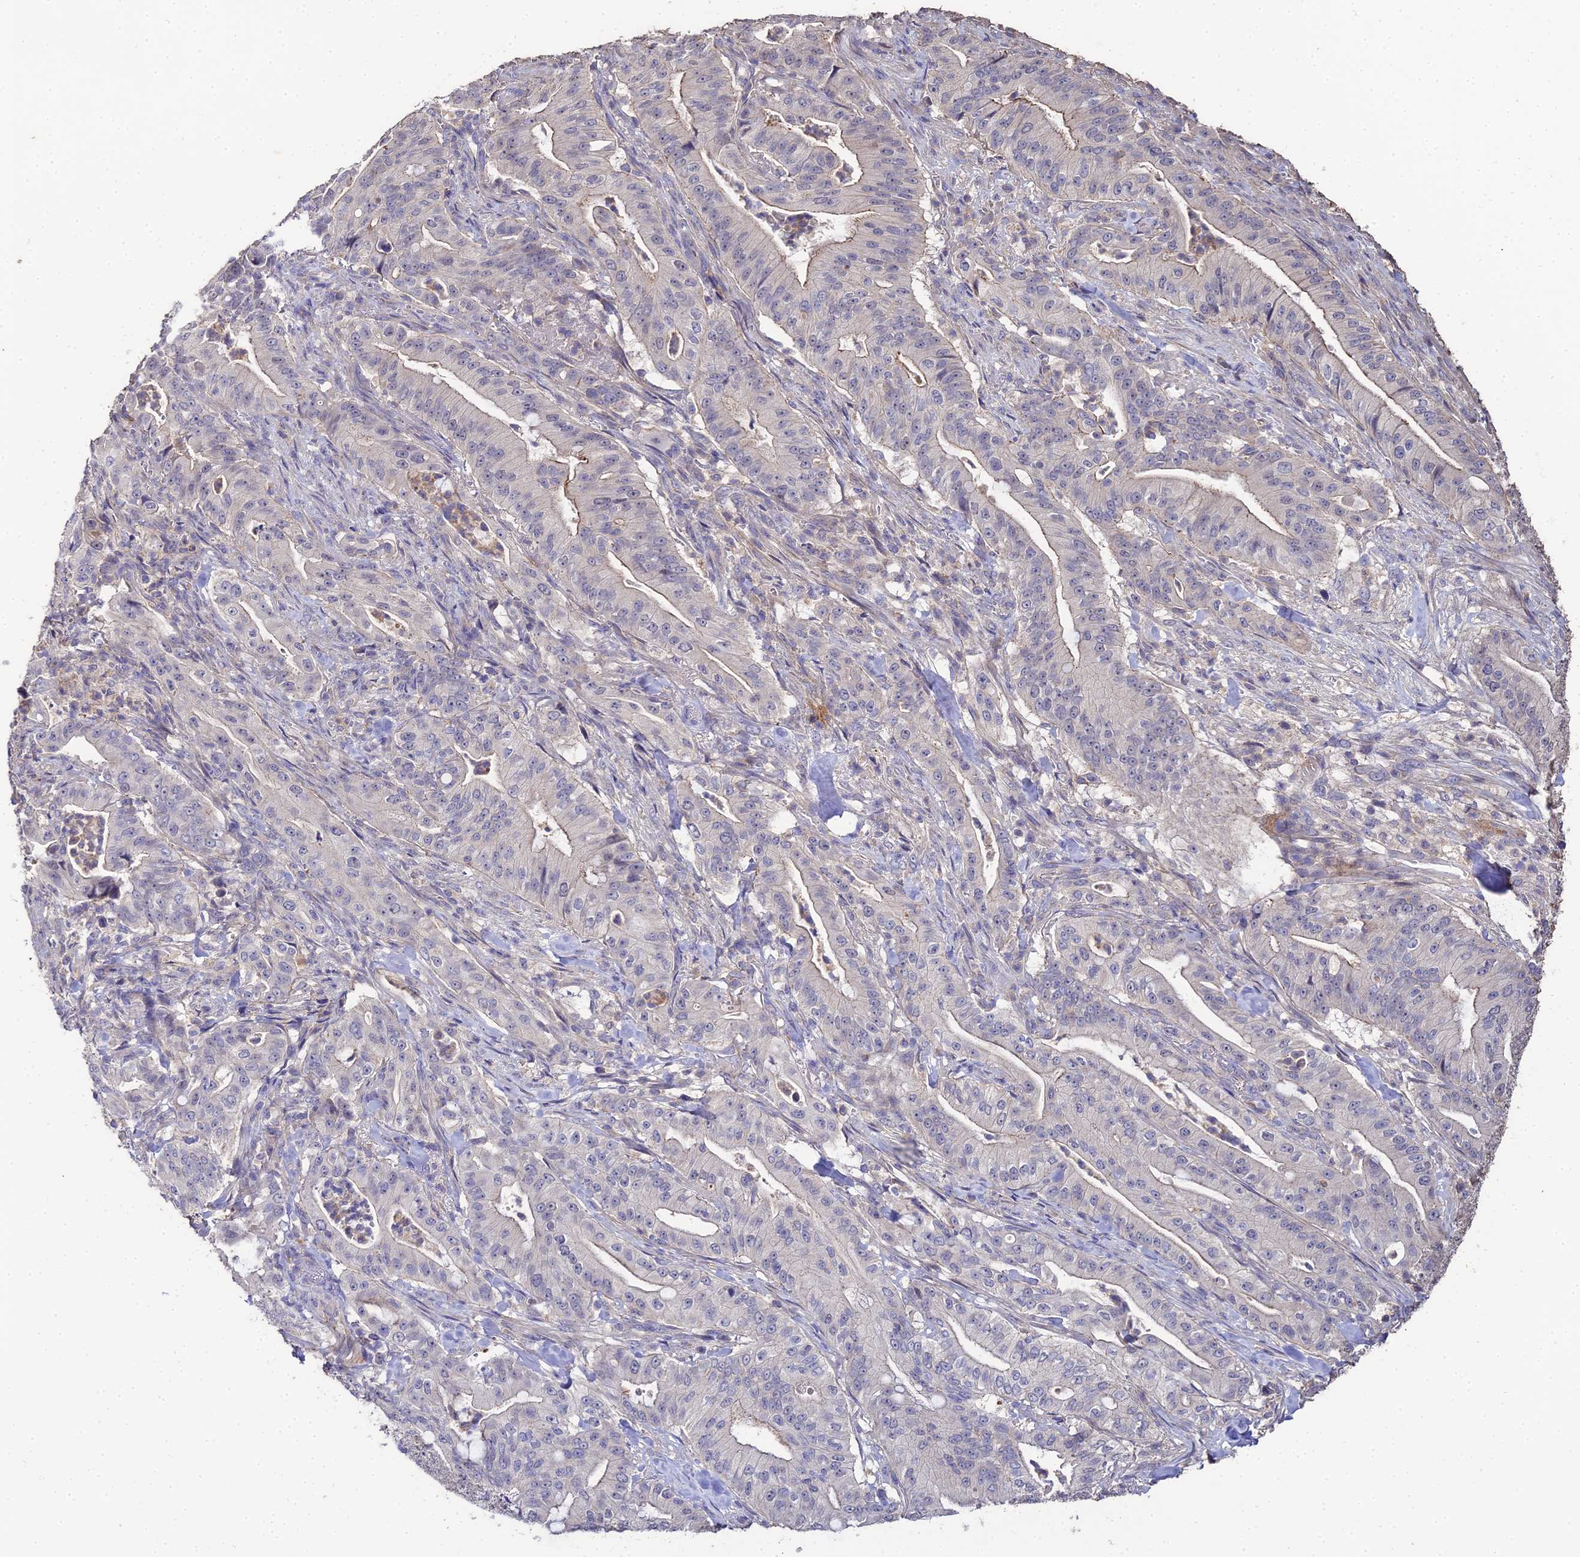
{"staining": {"intensity": "negative", "quantity": "none", "location": "none"}, "tissue": "pancreatic cancer", "cell_type": "Tumor cells", "image_type": "cancer", "snomed": [{"axis": "morphology", "description": "Adenocarcinoma, NOS"}, {"axis": "topography", "description": "Pancreas"}], "caption": "This histopathology image is of adenocarcinoma (pancreatic) stained with immunohistochemistry (IHC) to label a protein in brown with the nuclei are counter-stained blue. There is no positivity in tumor cells.", "gene": "LSM5", "patient": {"sex": "male", "age": 71}}